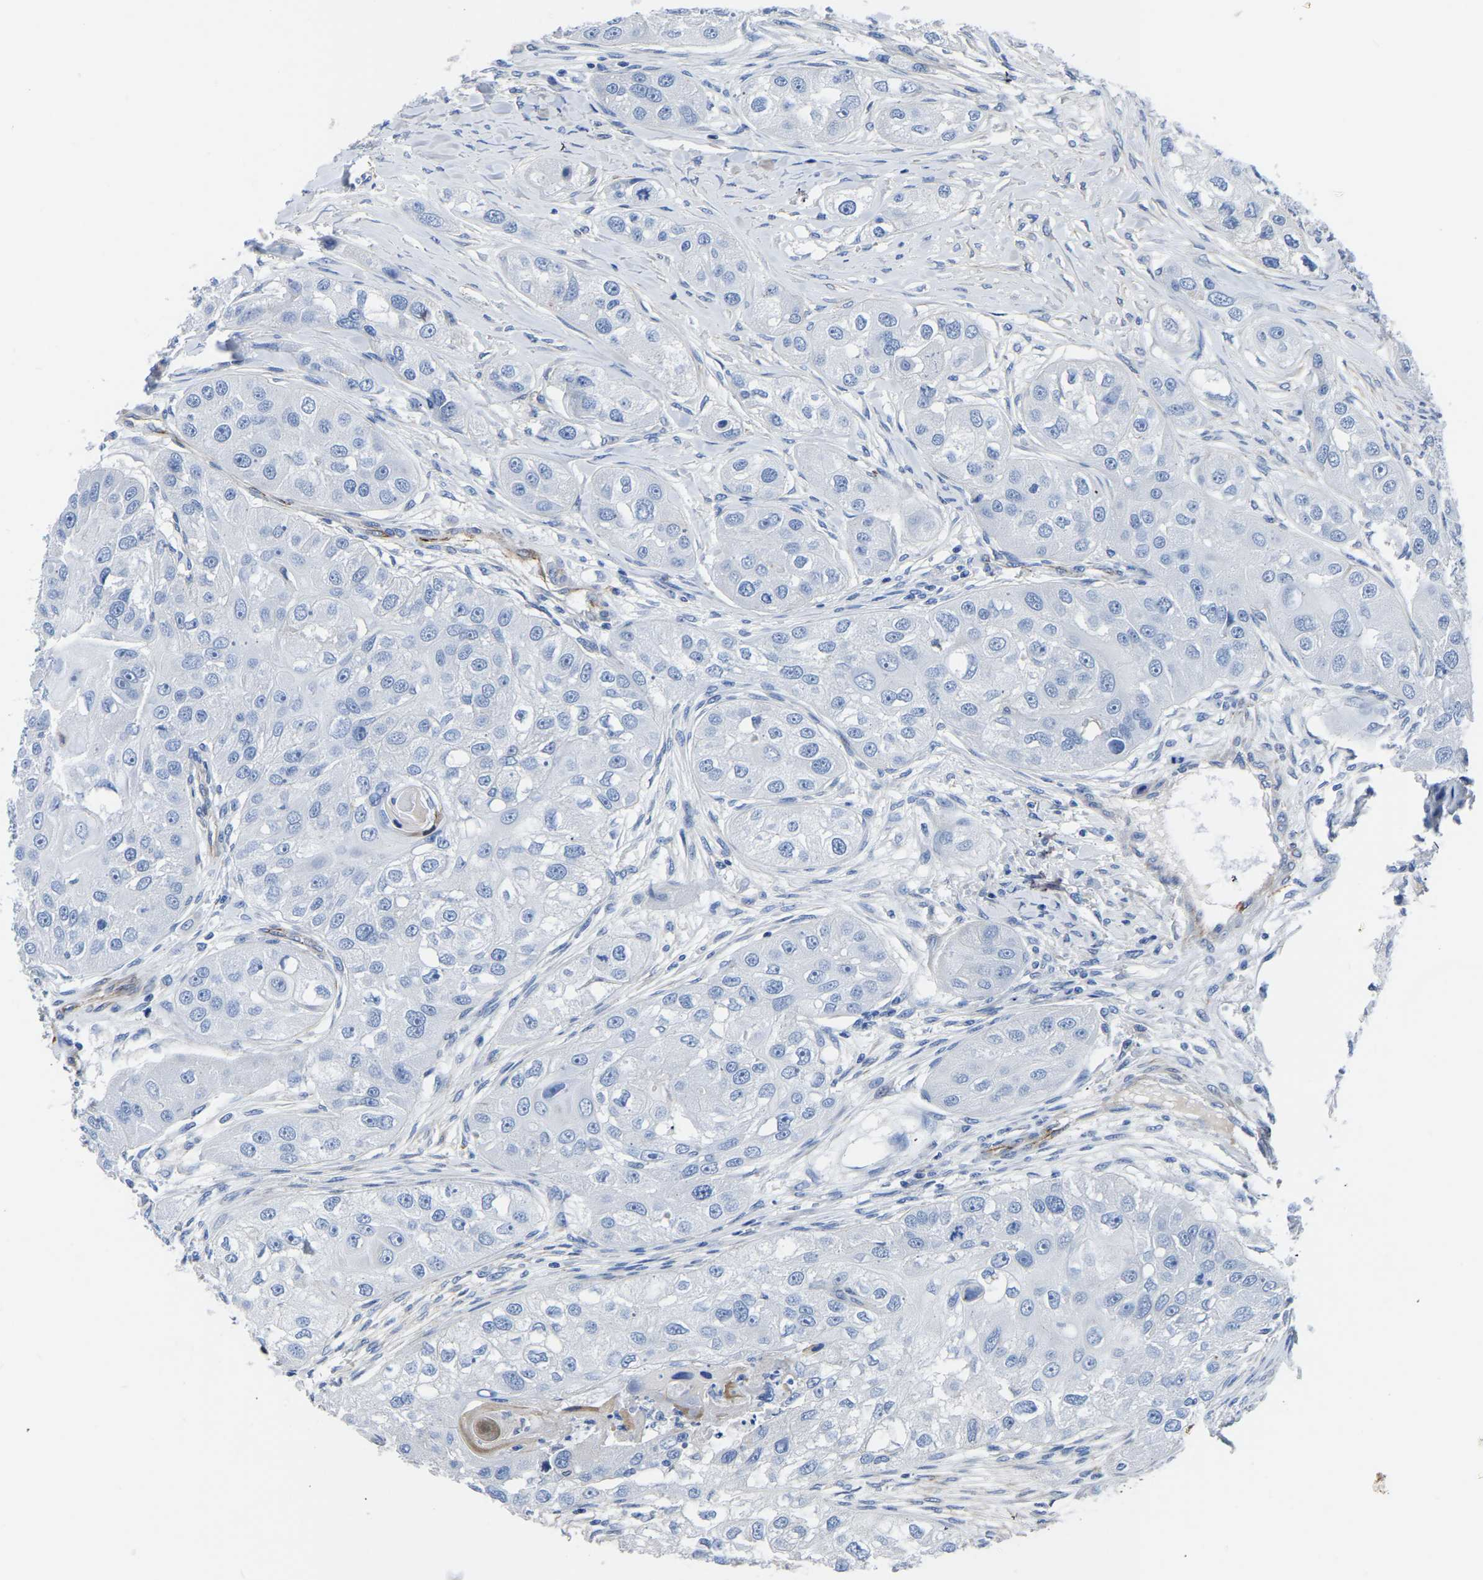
{"staining": {"intensity": "negative", "quantity": "none", "location": "none"}, "tissue": "head and neck cancer", "cell_type": "Tumor cells", "image_type": "cancer", "snomed": [{"axis": "morphology", "description": "Normal tissue, NOS"}, {"axis": "morphology", "description": "Squamous cell carcinoma, NOS"}, {"axis": "topography", "description": "Skeletal muscle"}, {"axis": "topography", "description": "Head-Neck"}], "caption": "The immunohistochemistry (IHC) photomicrograph has no significant positivity in tumor cells of head and neck cancer tissue.", "gene": "SLC45A3", "patient": {"sex": "male", "age": 51}}